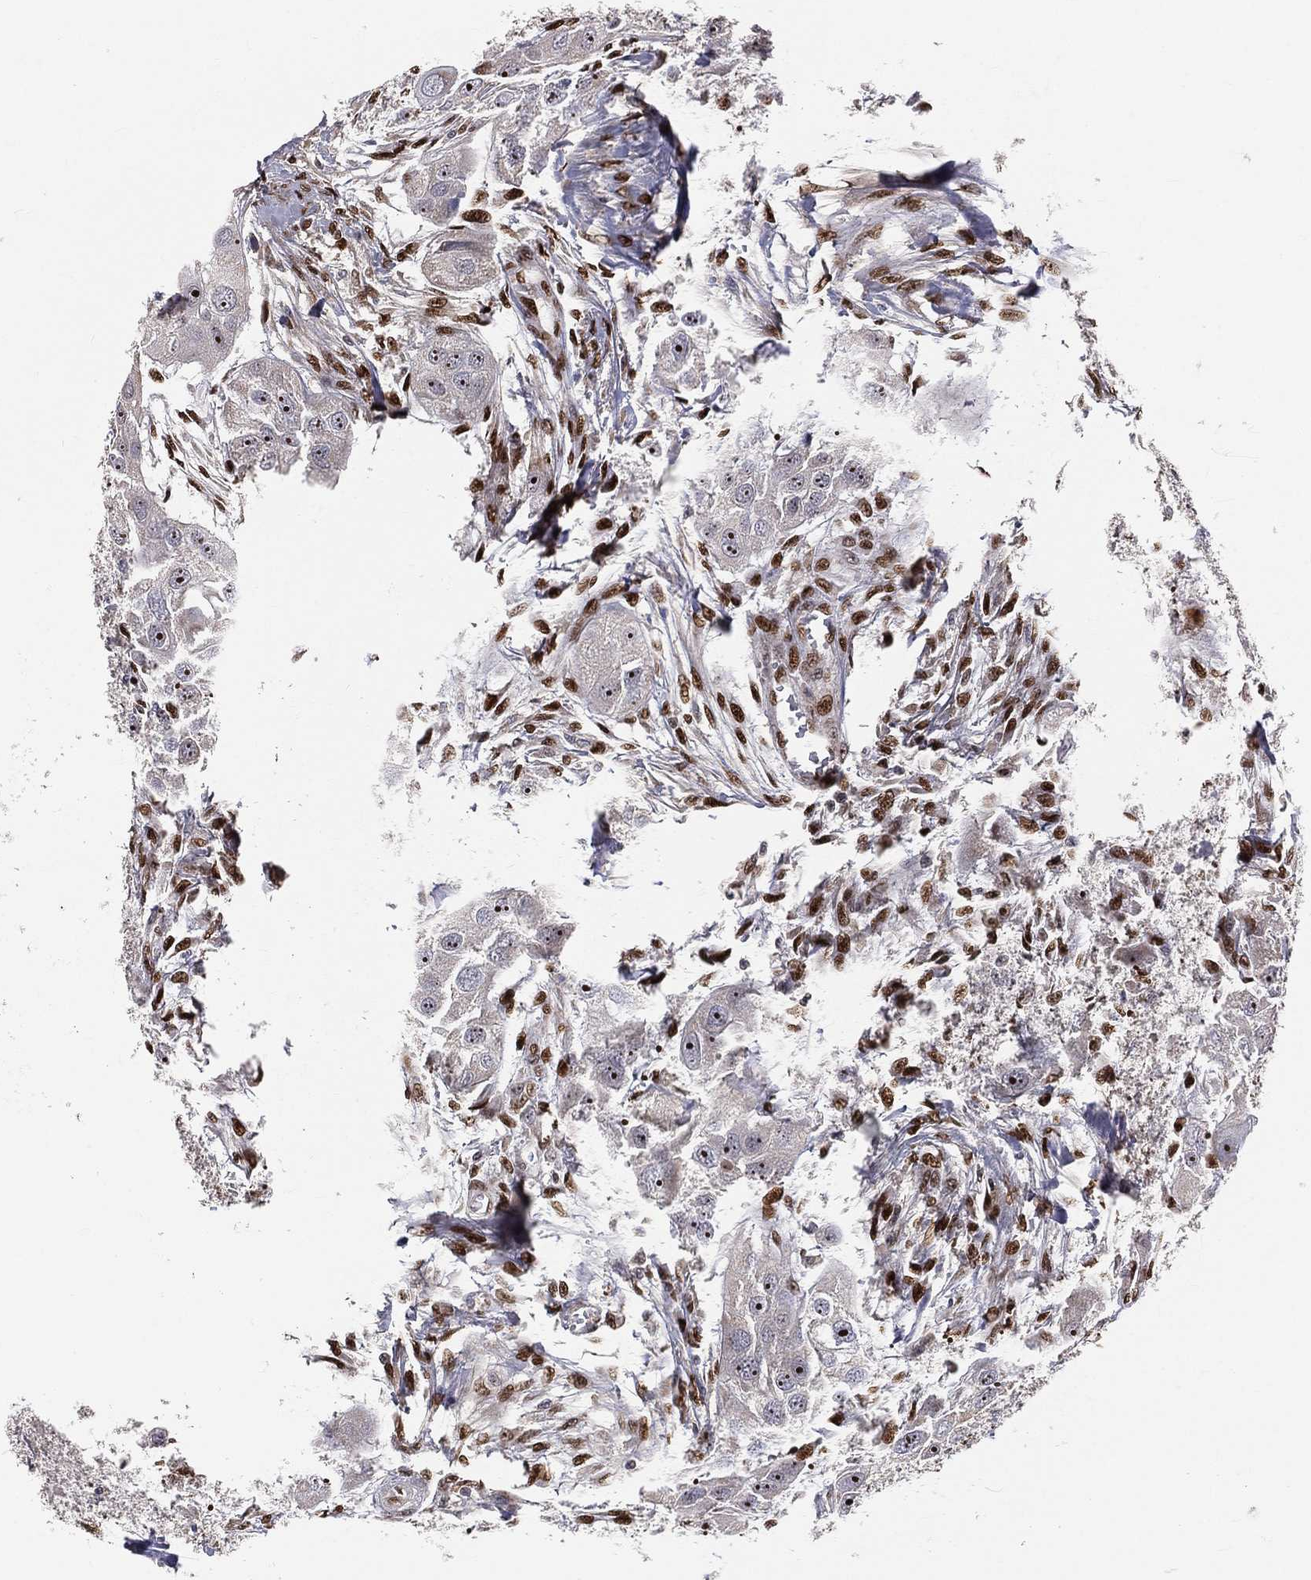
{"staining": {"intensity": "moderate", "quantity": "<25%", "location": "nuclear"}, "tissue": "head and neck cancer", "cell_type": "Tumor cells", "image_type": "cancer", "snomed": [{"axis": "morphology", "description": "Normal tissue, NOS"}, {"axis": "morphology", "description": "Squamous cell carcinoma, NOS"}, {"axis": "topography", "description": "Skeletal muscle"}, {"axis": "topography", "description": "Head-Neck"}], "caption": "Human head and neck squamous cell carcinoma stained for a protein (brown) demonstrates moderate nuclear positive expression in about <25% of tumor cells.", "gene": "ZEB1", "patient": {"sex": "male", "age": 51}}